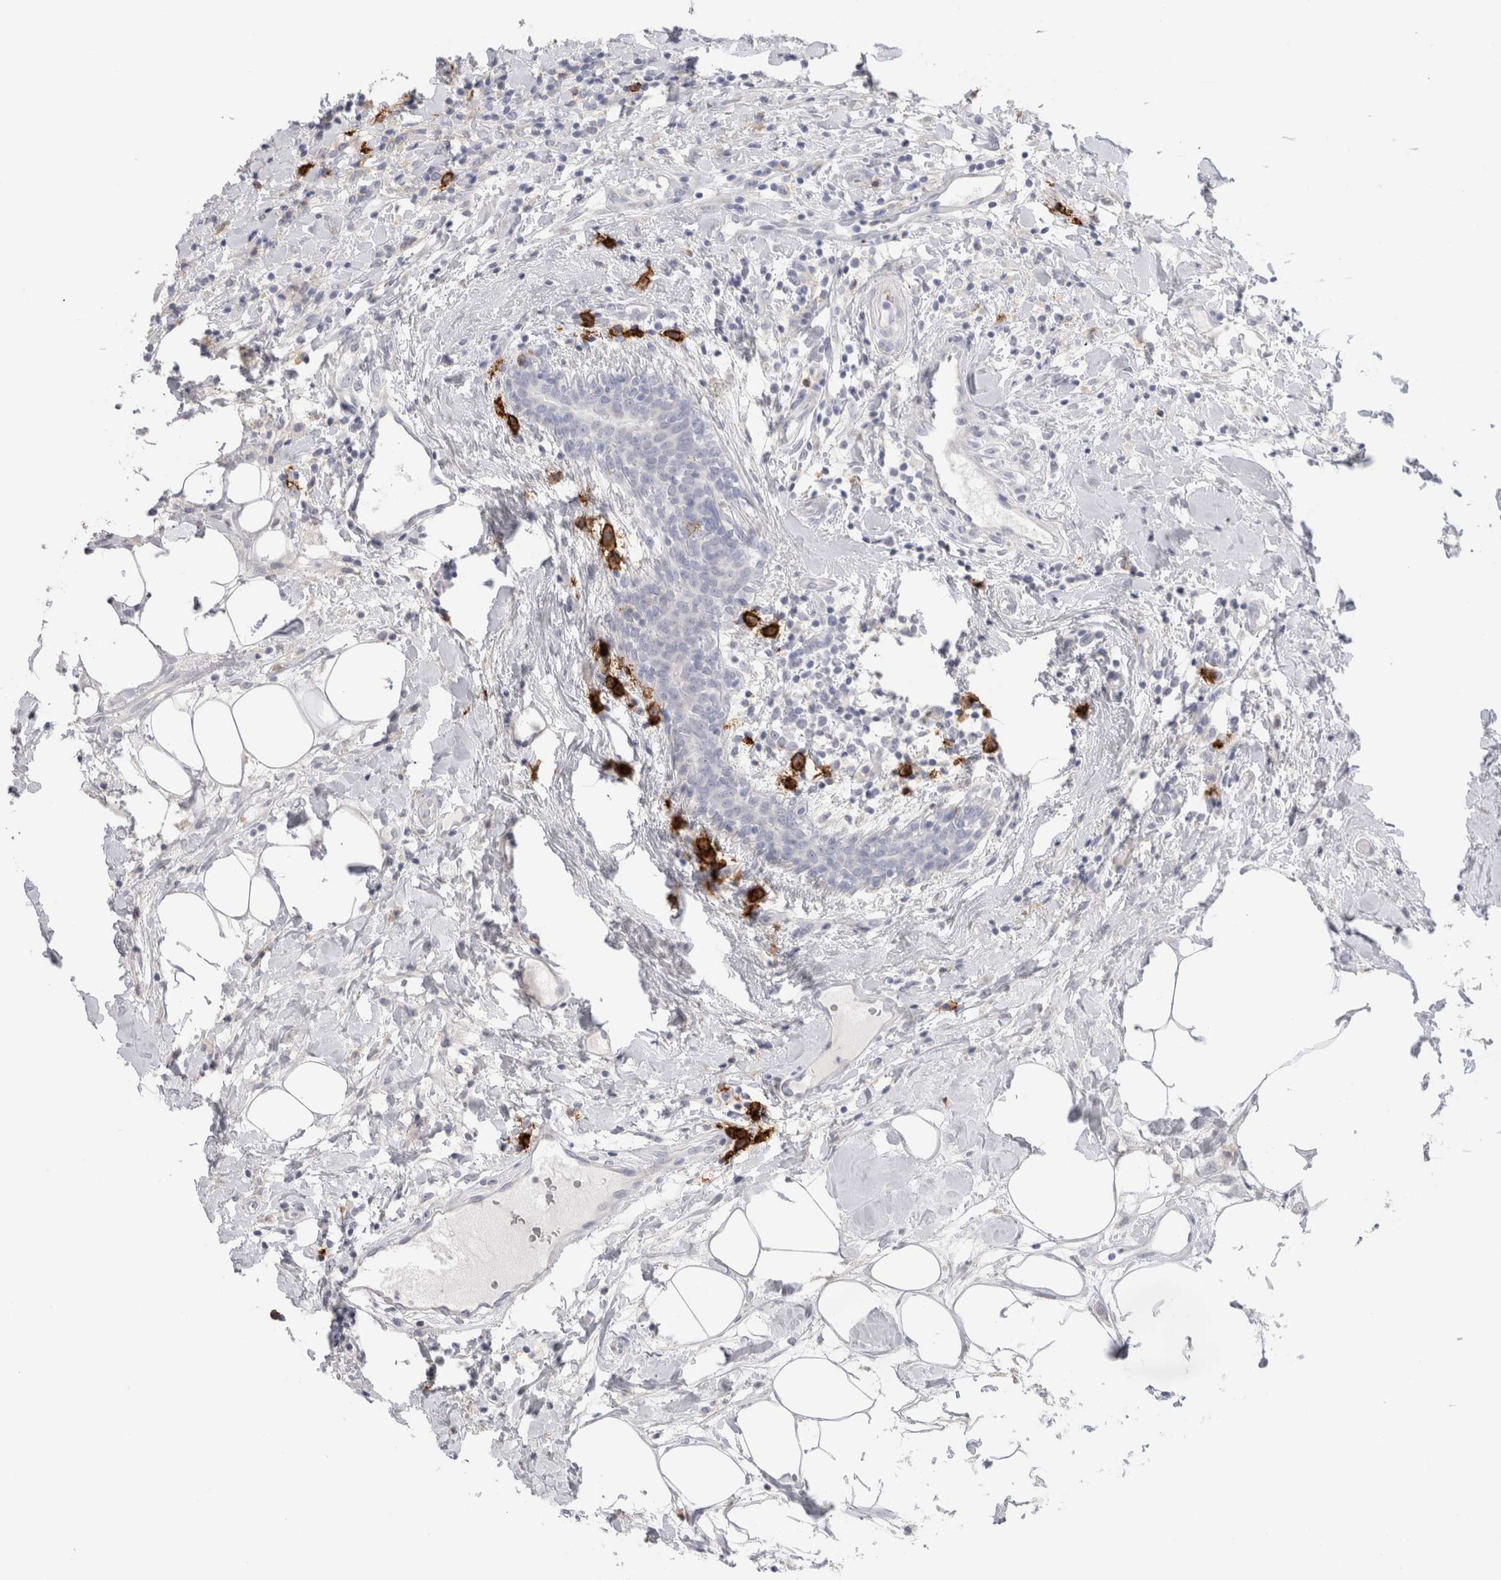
{"staining": {"intensity": "negative", "quantity": "none", "location": "none"}, "tissue": "breast cancer", "cell_type": "Tumor cells", "image_type": "cancer", "snomed": [{"axis": "morphology", "description": "Duct carcinoma"}, {"axis": "topography", "description": "Breast"}], "caption": "Breast cancer (intraductal carcinoma) stained for a protein using immunohistochemistry demonstrates no staining tumor cells.", "gene": "CD38", "patient": {"sex": "female", "age": 37}}